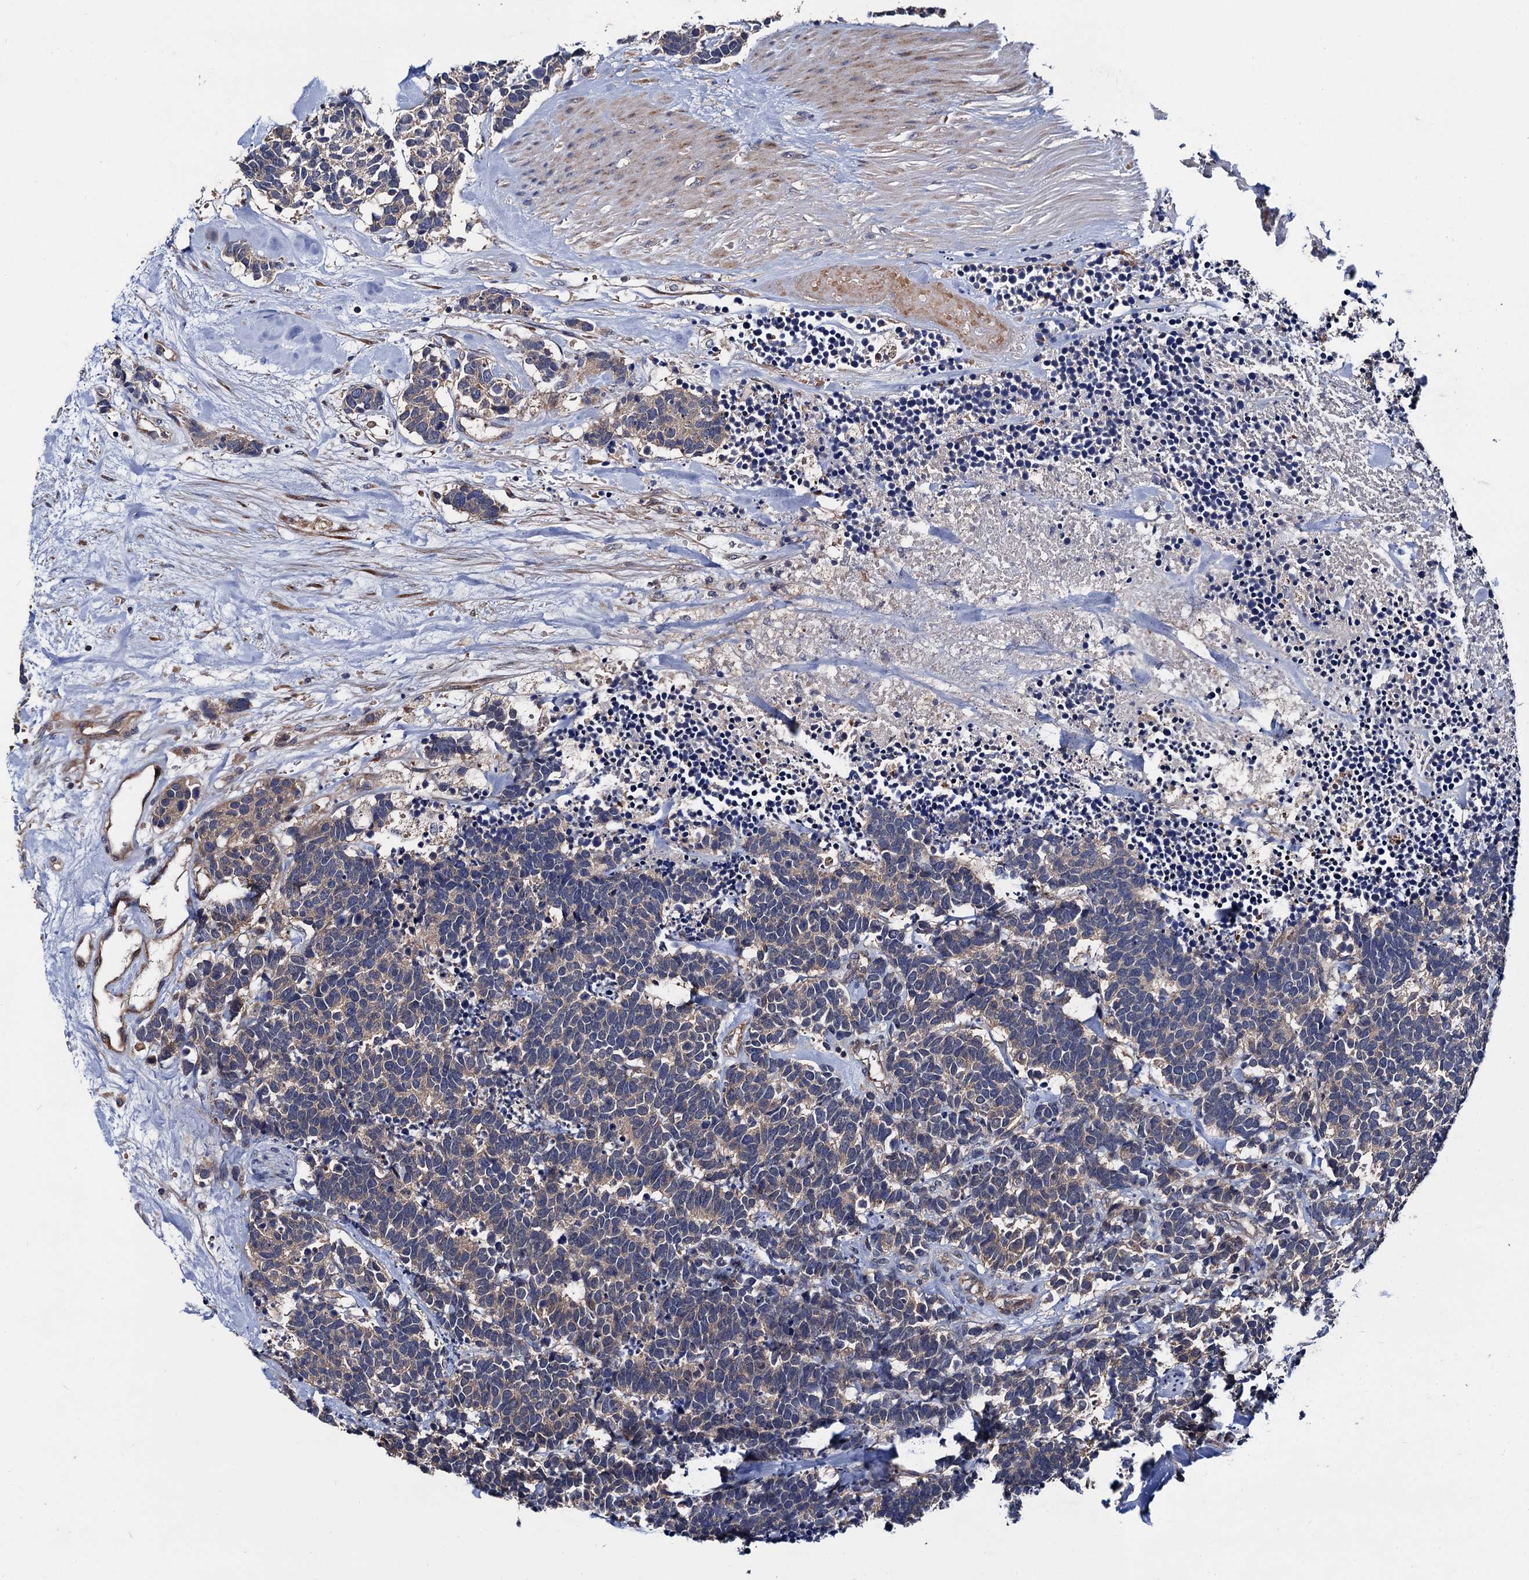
{"staining": {"intensity": "weak", "quantity": "25%-75%", "location": "cytoplasmic/membranous"}, "tissue": "carcinoid", "cell_type": "Tumor cells", "image_type": "cancer", "snomed": [{"axis": "morphology", "description": "Carcinoma, NOS"}, {"axis": "morphology", "description": "Carcinoid, malignant, NOS"}, {"axis": "topography", "description": "Urinary bladder"}], "caption": "A low amount of weak cytoplasmic/membranous positivity is appreciated in about 25%-75% of tumor cells in carcinoid tissue.", "gene": "TRMT112", "patient": {"sex": "male", "age": 57}}